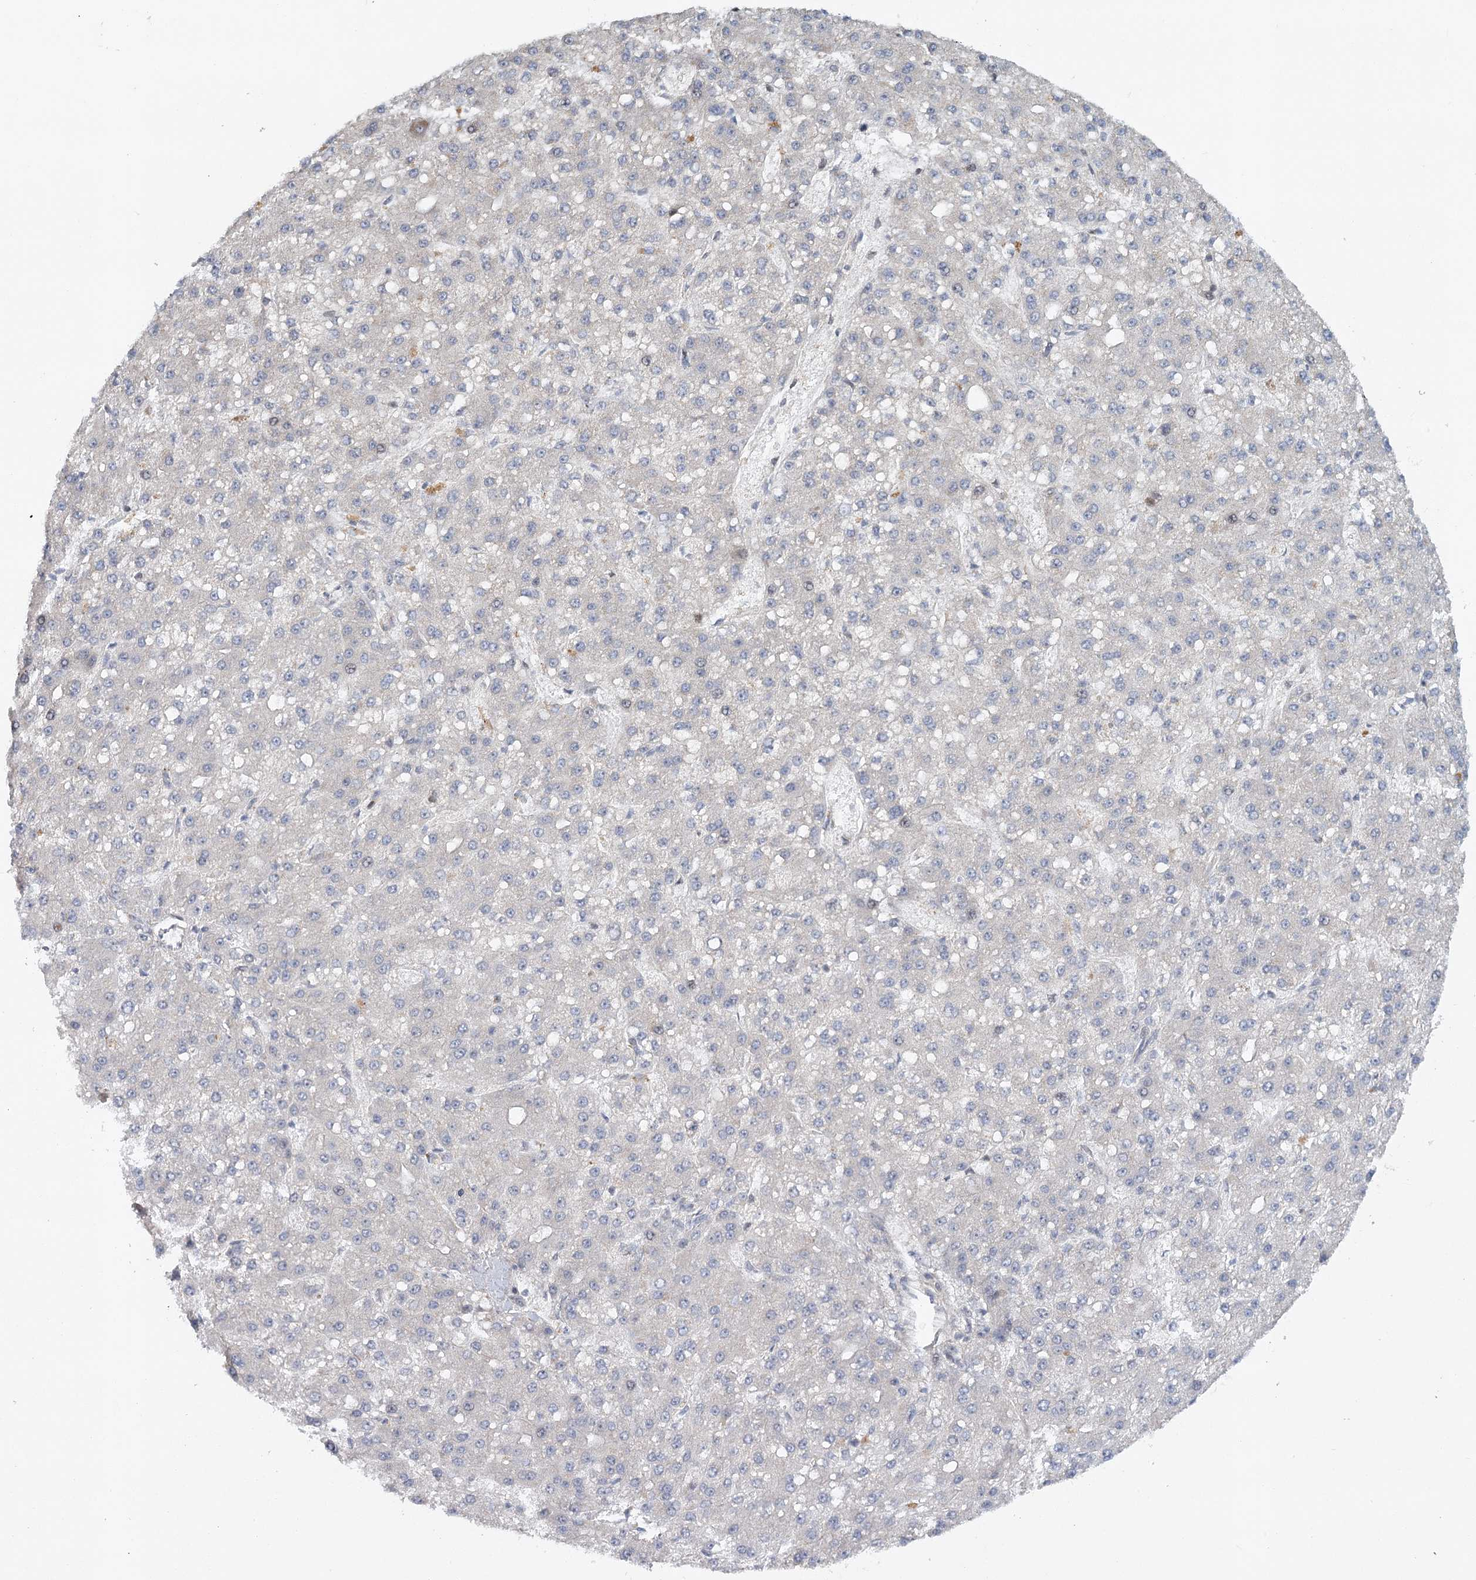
{"staining": {"intensity": "negative", "quantity": "none", "location": "none"}, "tissue": "liver cancer", "cell_type": "Tumor cells", "image_type": "cancer", "snomed": [{"axis": "morphology", "description": "Carcinoma, Hepatocellular, NOS"}, {"axis": "topography", "description": "Liver"}], "caption": "This is an IHC micrograph of human hepatocellular carcinoma (liver). There is no staining in tumor cells.", "gene": "MAP3K13", "patient": {"sex": "male", "age": 67}}